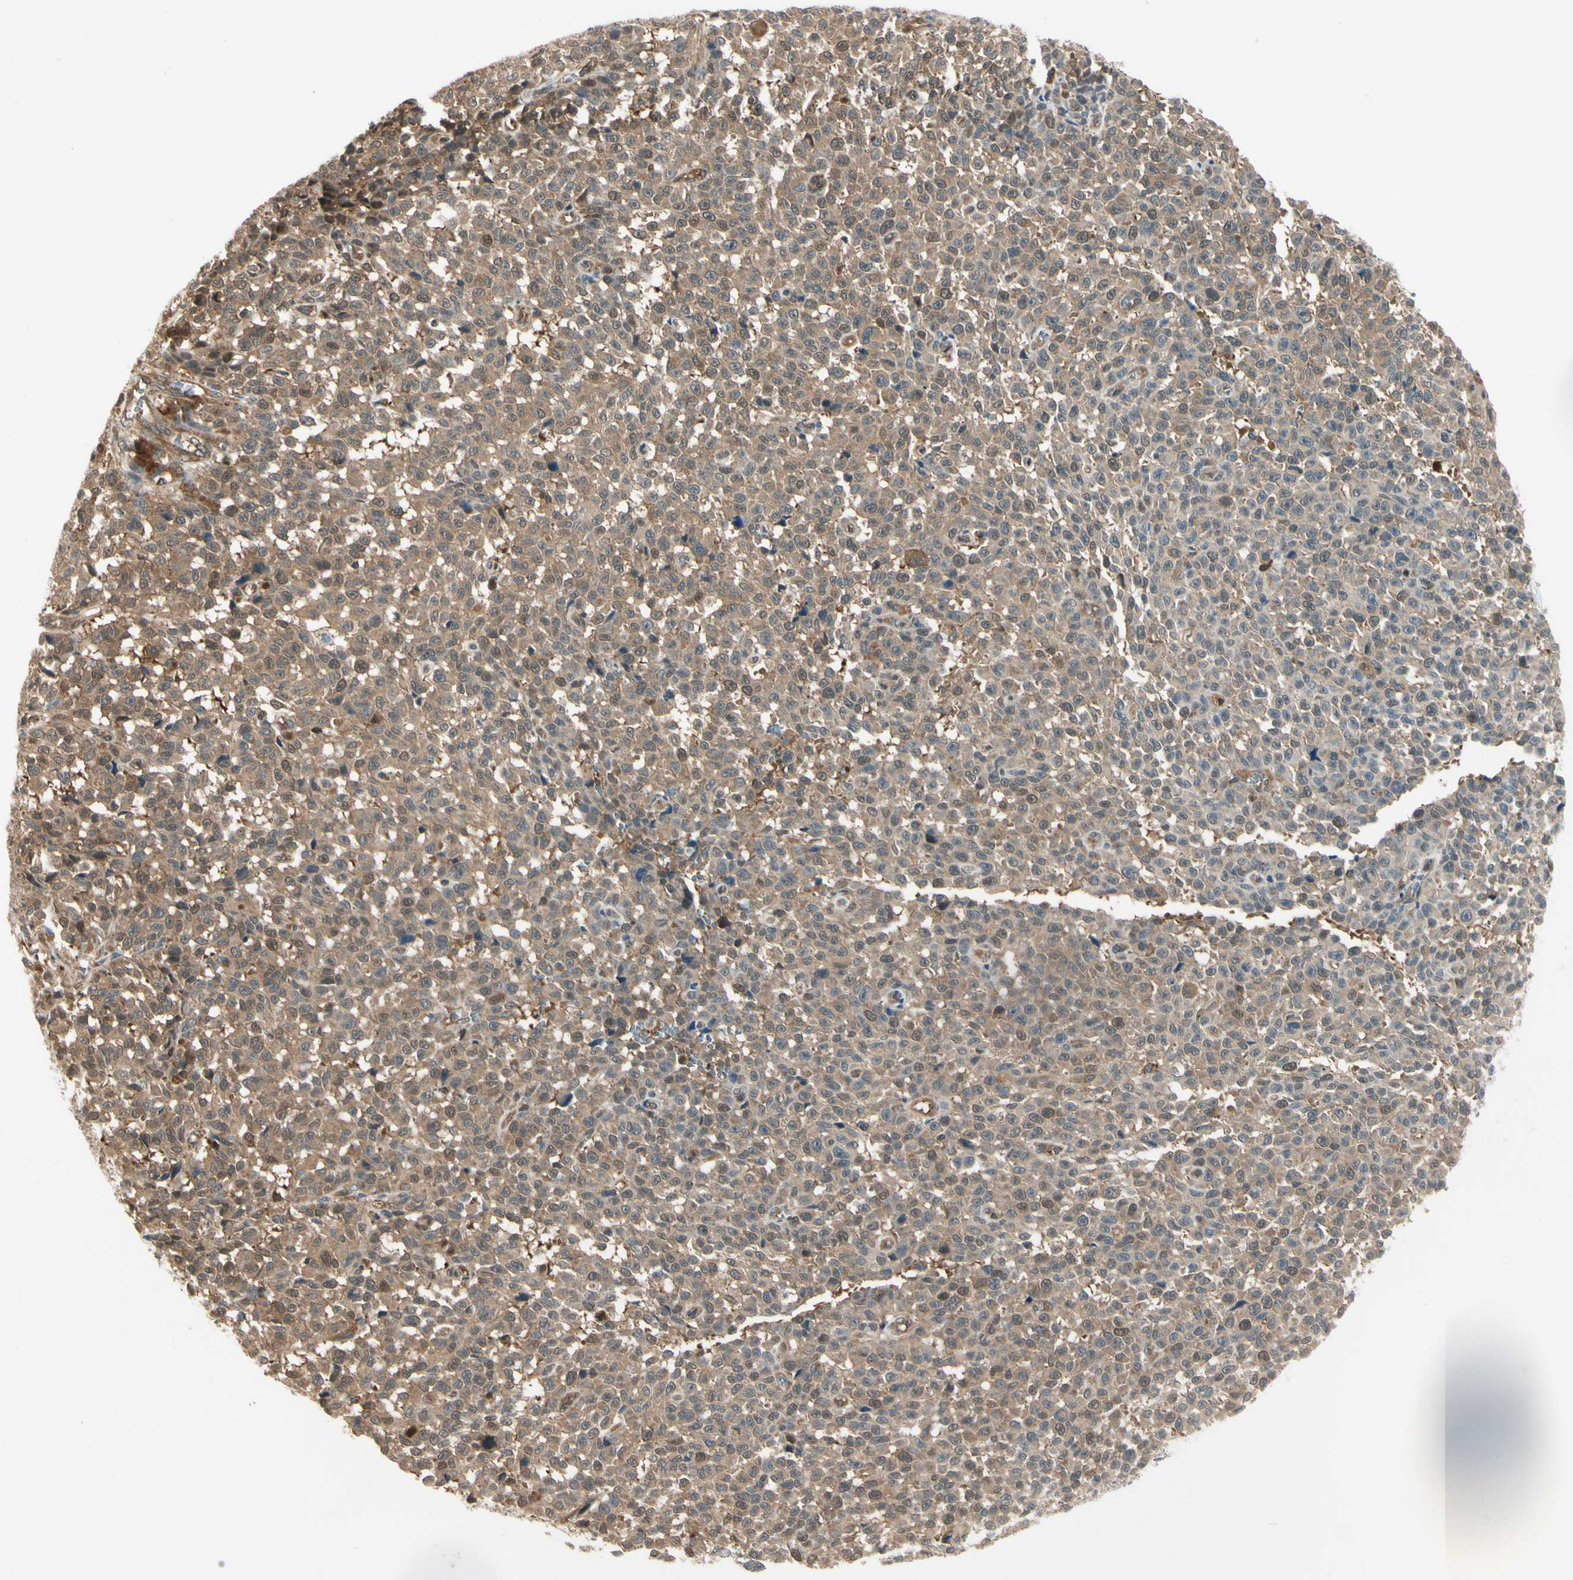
{"staining": {"intensity": "moderate", "quantity": ">75%", "location": "cytoplasmic/membranous,nuclear"}, "tissue": "melanoma", "cell_type": "Tumor cells", "image_type": "cancer", "snomed": [{"axis": "morphology", "description": "Malignant melanoma, NOS"}, {"axis": "topography", "description": "Skin"}], "caption": "About >75% of tumor cells in melanoma demonstrate moderate cytoplasmic/membranous and nuclear protein staining as visualized by brown immunohistochemical staining.", "gene": "RASGRF1", "patient": {"sex": "female", "age": 82}}